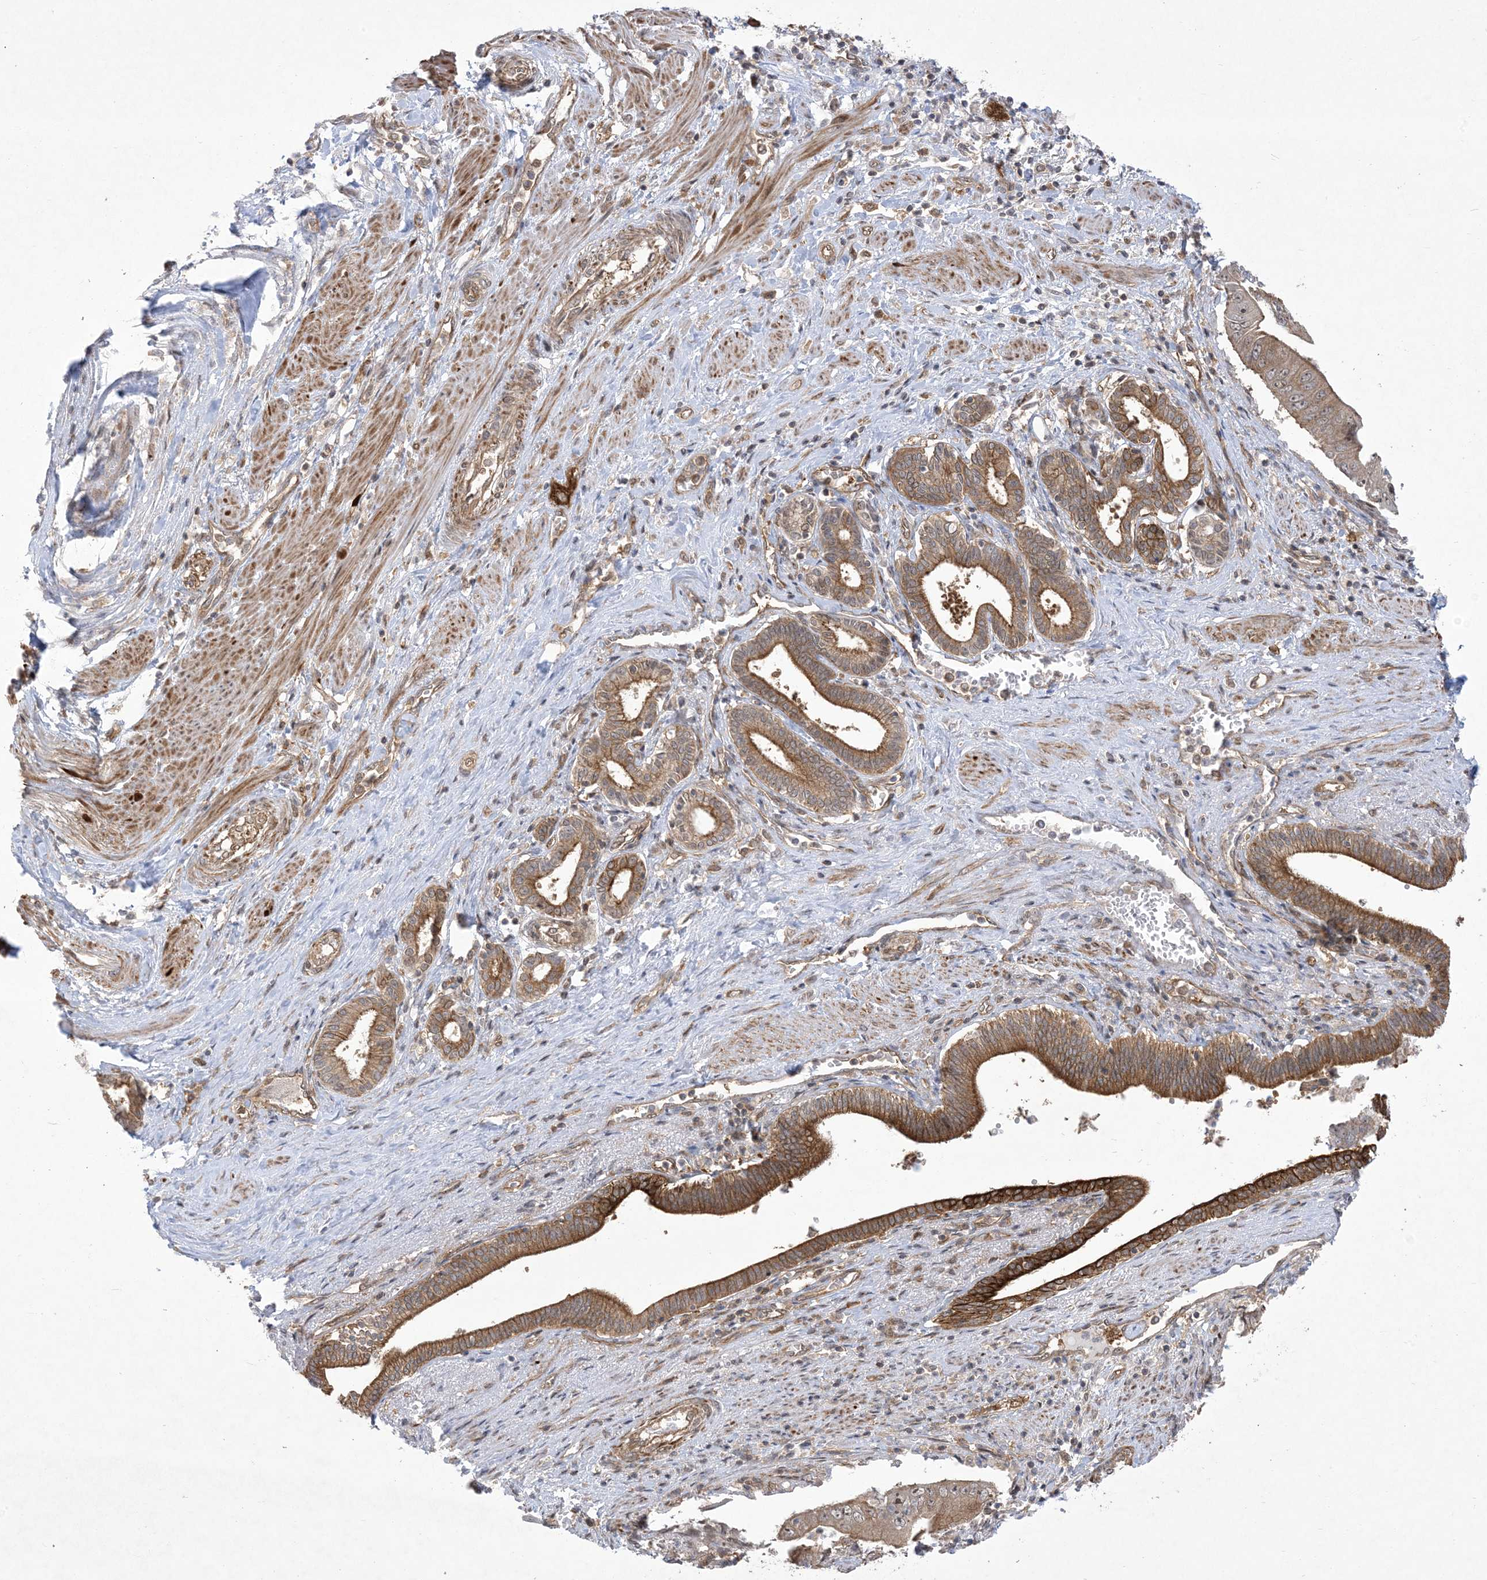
{"staining": {"intensity": "moderate", "quantity": ">75%", "location": "cytoplasmic/membranous,nuclear"}, "tissue": "pancreatic cancer", "cell_type": "Tumor cells", "image_type": "cancer", "snomed": [{"axis": "morphology", "description": "Adenocarcinoma, NOS"}, {"axis": "topography", "description": "Pancreas"}], "caption": "Human pancreatic cancer (adenocarcinoma) stained with a protein marker reveals moderate staining in tumor cells.", "gene": "SOGA3", "patient": {"sex": "female", "age": 77}}